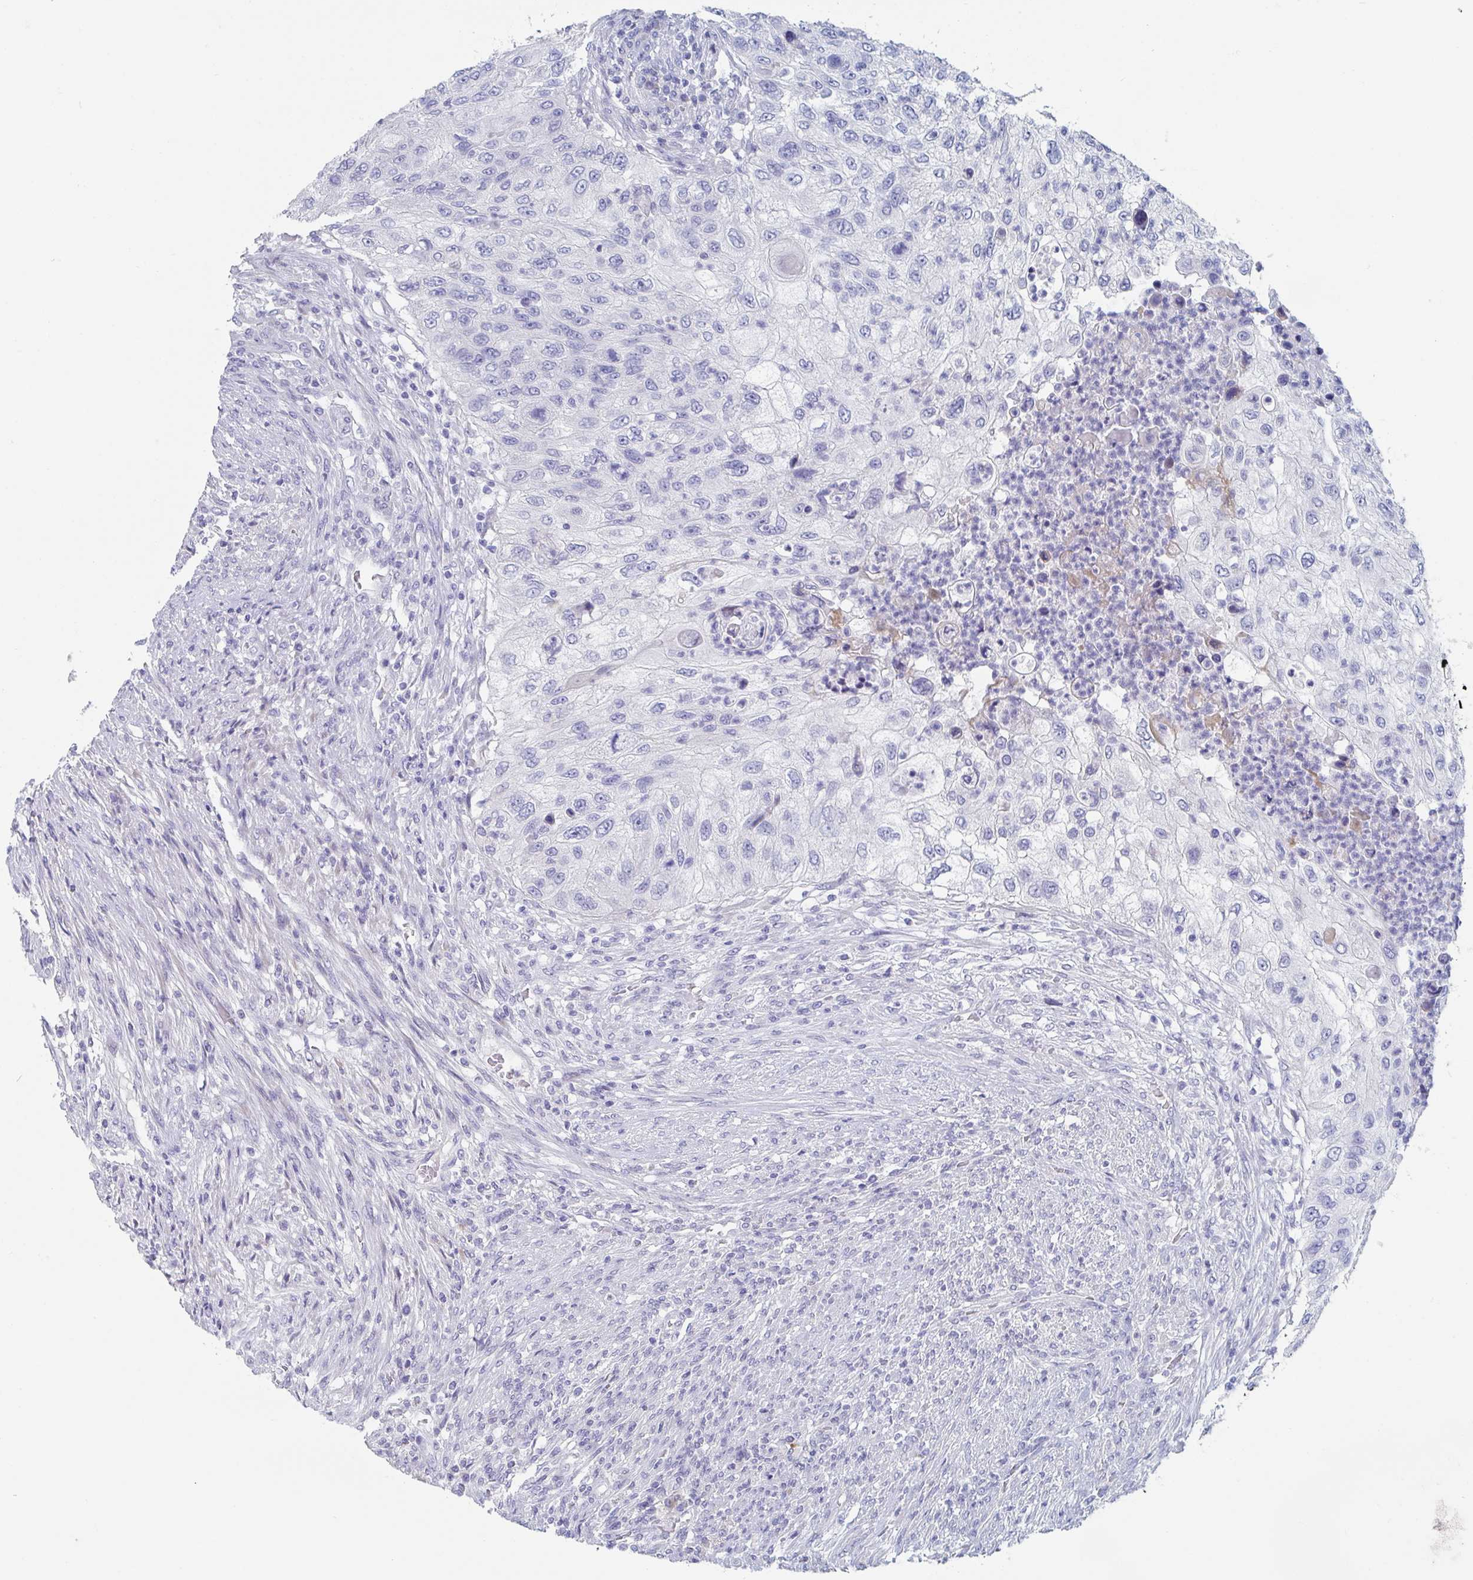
{"staining": {"intensity": "negative", "quantity": "none", "location": "none"}, "tissue": "urothelial cancer", "cell_type": "Tumor cells", "image_type": "cancer", "snomed": [{"axis": "morphology", "description": "Urothelial carcinoma, High grade"}, {"axis": "topography", "description": "Urinary bladder"}], "caption": "A micrograph of human urothelial cancer is negative for staining in tumor cells.", "gene": "NT5C3B", "patient": {"sex": "female", "age": 60}}